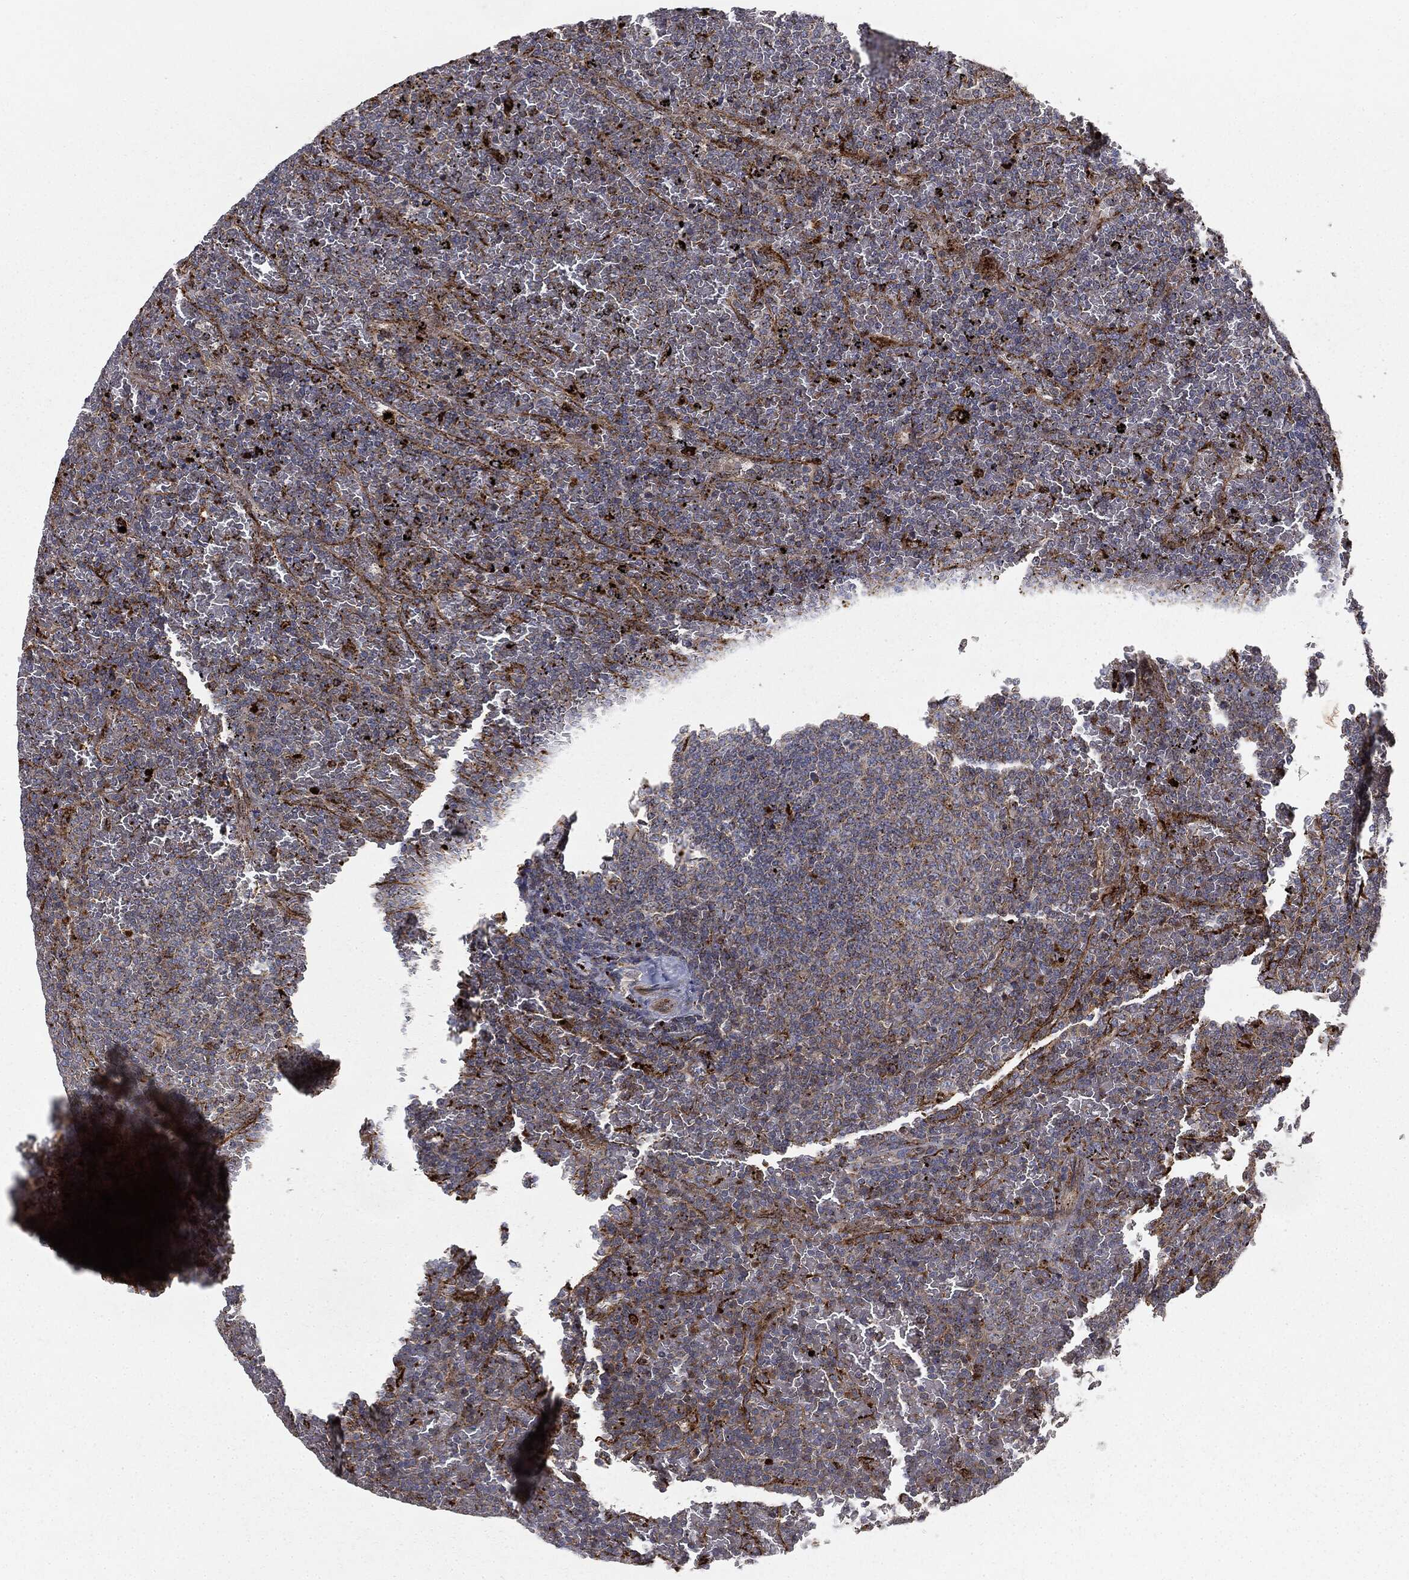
{"staining": {"intensity": "moderate", "quantity": "<25%", "location": "cytoplasmic/membranous"}, "tissue": "lymphoma", "cell_type": "Tumor cells", "image_type": "cancer", "snomed": [{"axis": "morphology", "description": "Malignant lymphoma, non-Hodgkin's type, Low grade"}, {"axis": "topography", "description": "Spleen"}], "caption": "Moderate cytoplasmic/membranous protein positivity is present in about <25% of tumor cells in lymphoma.", "gene": "CTSA", "patient": {"sex": "female", "age": 77}}